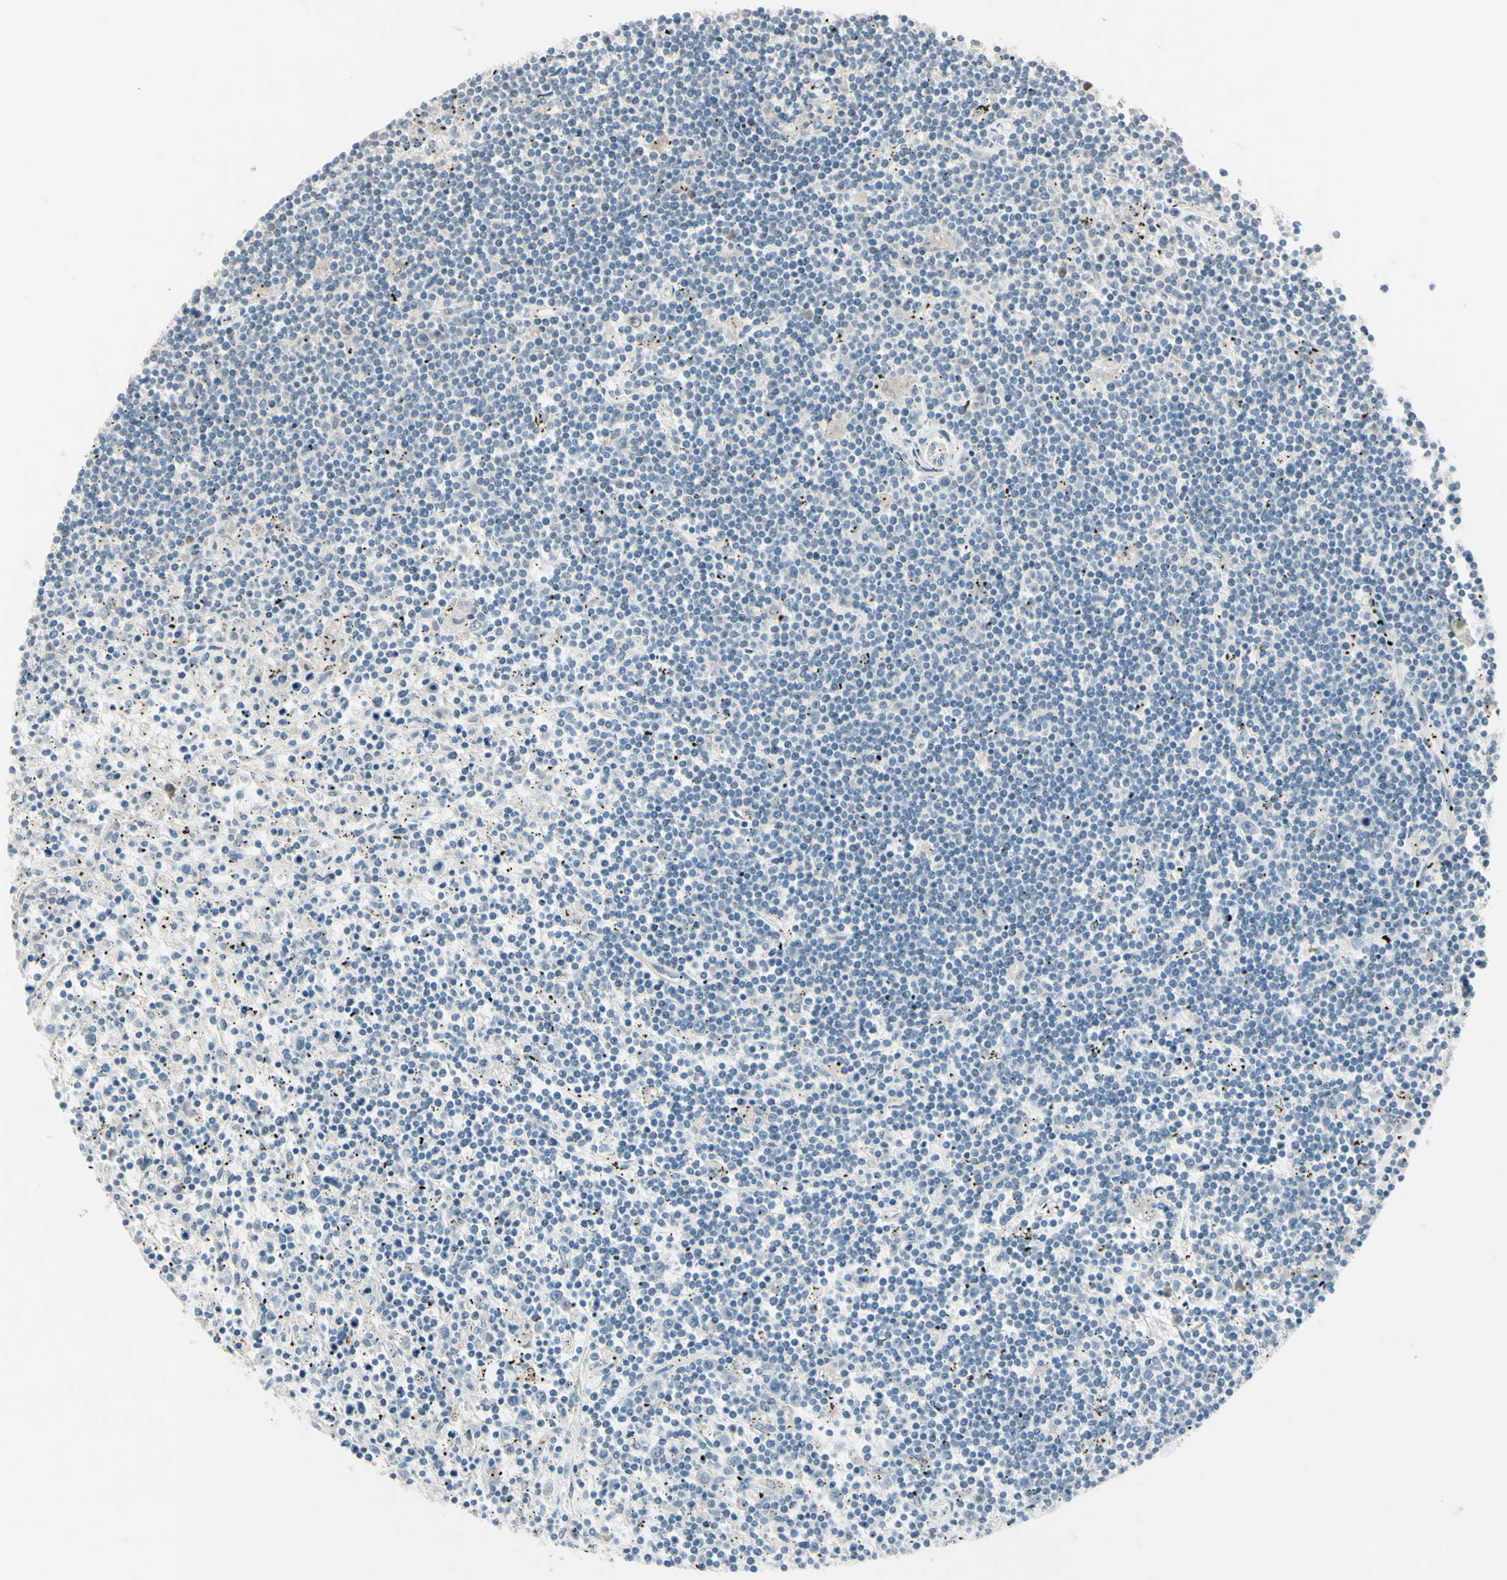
{"staining": {"intensity": "negative", "quantity": "none", "location": "none"}, "tissue": "lymphoma", "cell_type": "Tumor cells", "image_type": "cancer", "snomed": [{"axis": "morphology", "description": "Malignant lymphoma, non-Hodgkin's type, Low grade"}, {"axis": "topography", "description": "Spleen"}], "caption": "IHC of lymphoma reveals no expression in tumor cells.", "gene": "NDFIP1", "patient": {"sex": "male", "age": 76}}